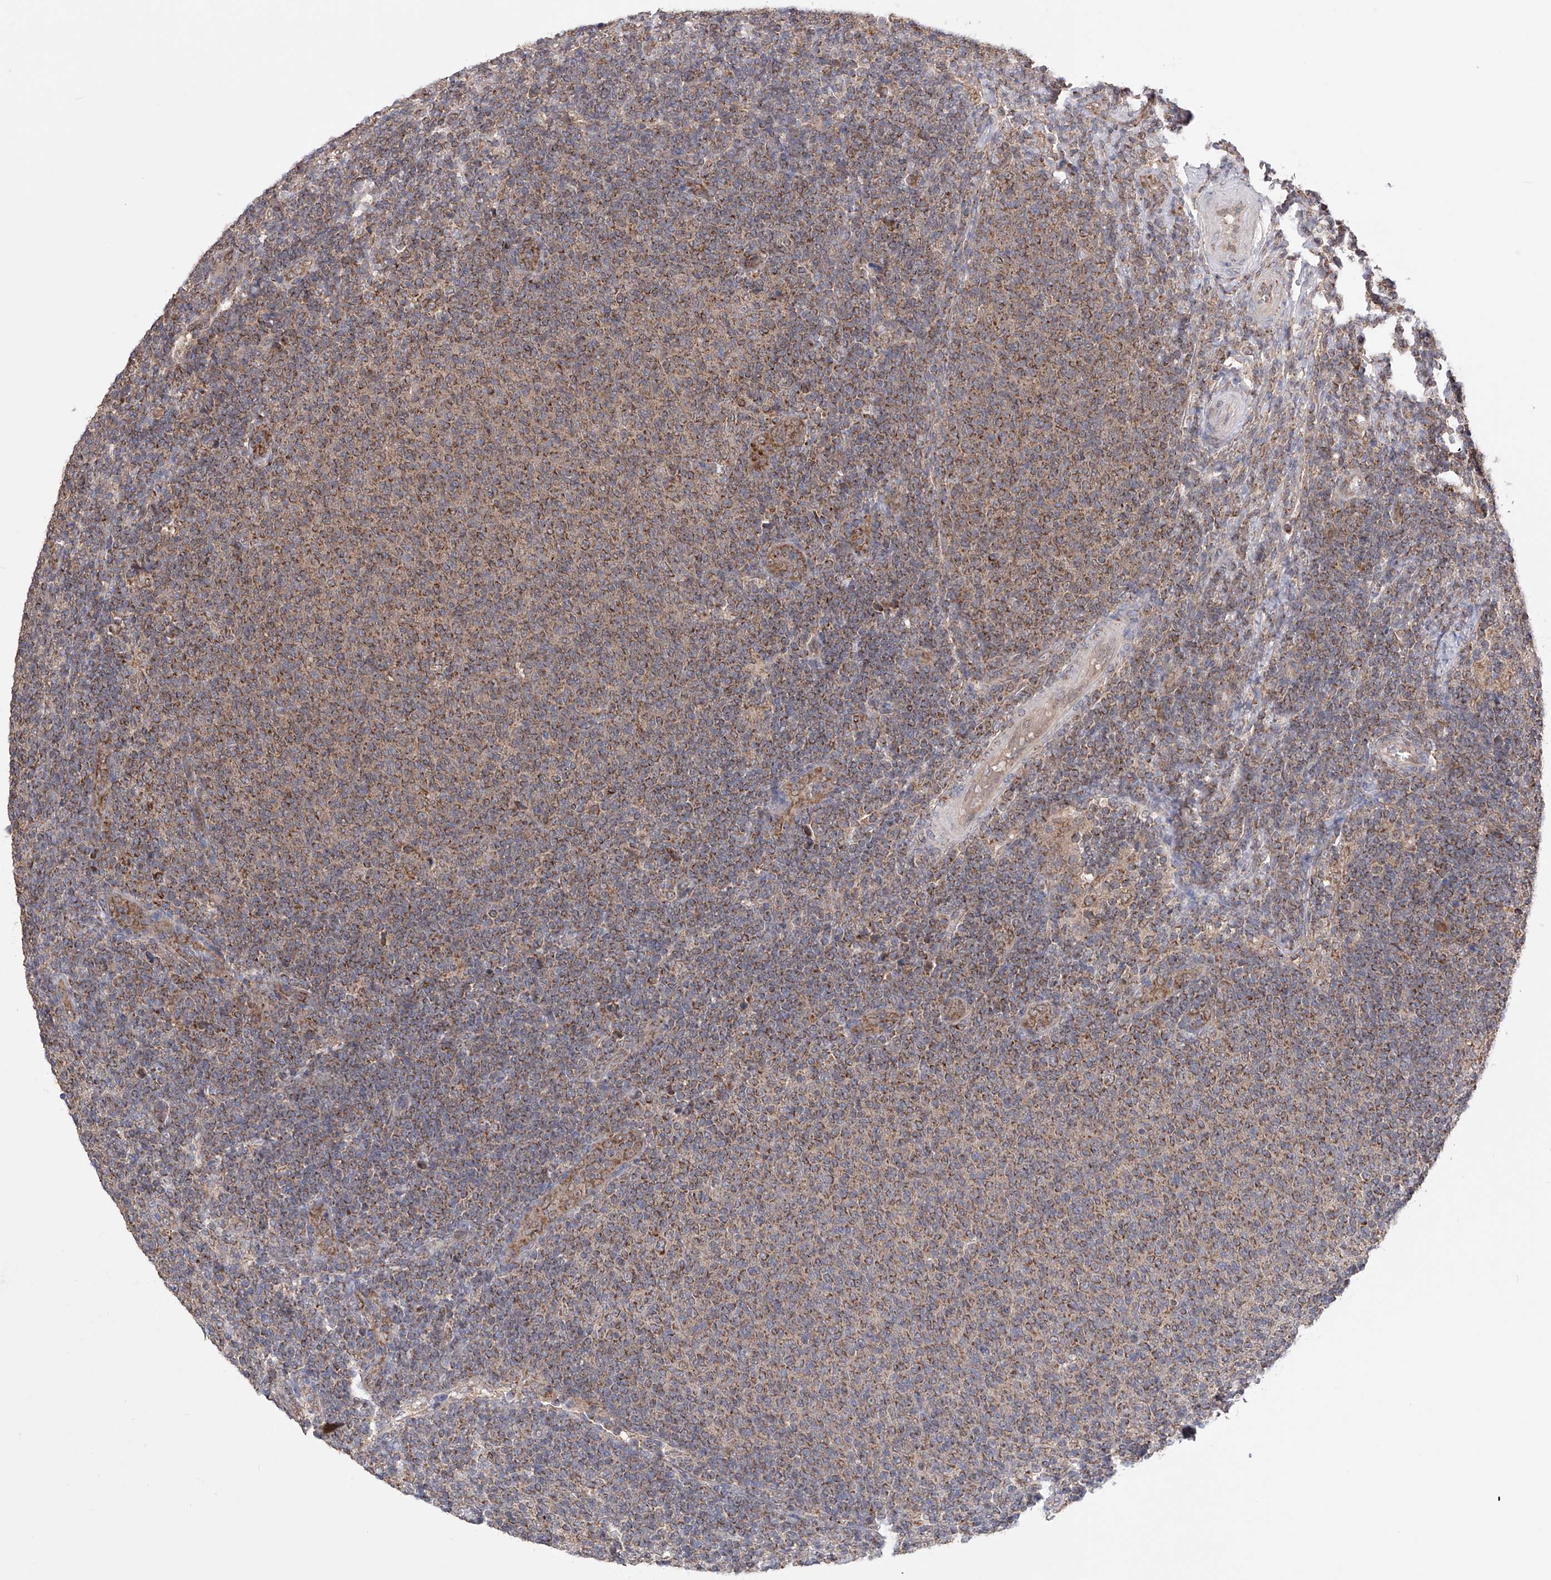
{"staining": {"intensity": "moderate", "quantity": ">75%", "location": "cytoplasmic/membranous"}, "tissue": "lymphoma", "cell_type": "Tumor cells", "image_type": "cancer", "snomed": [{"axis": "morphology", "description": "Malignant lymphoma, non-Hodgkin's type, Low grade"}, {"axis": "topography", "description": "Lymph node"}], "caption": "Immunohistochemical staining of malignant lymphoma, non-Hodgkin's type (low-grade) displays moderate cytoplasmic/membranous protein expression in approximately >75% of tumor cells.", "gene": "SDHAF4", "patient": {"sex": "male", "age": 66}}